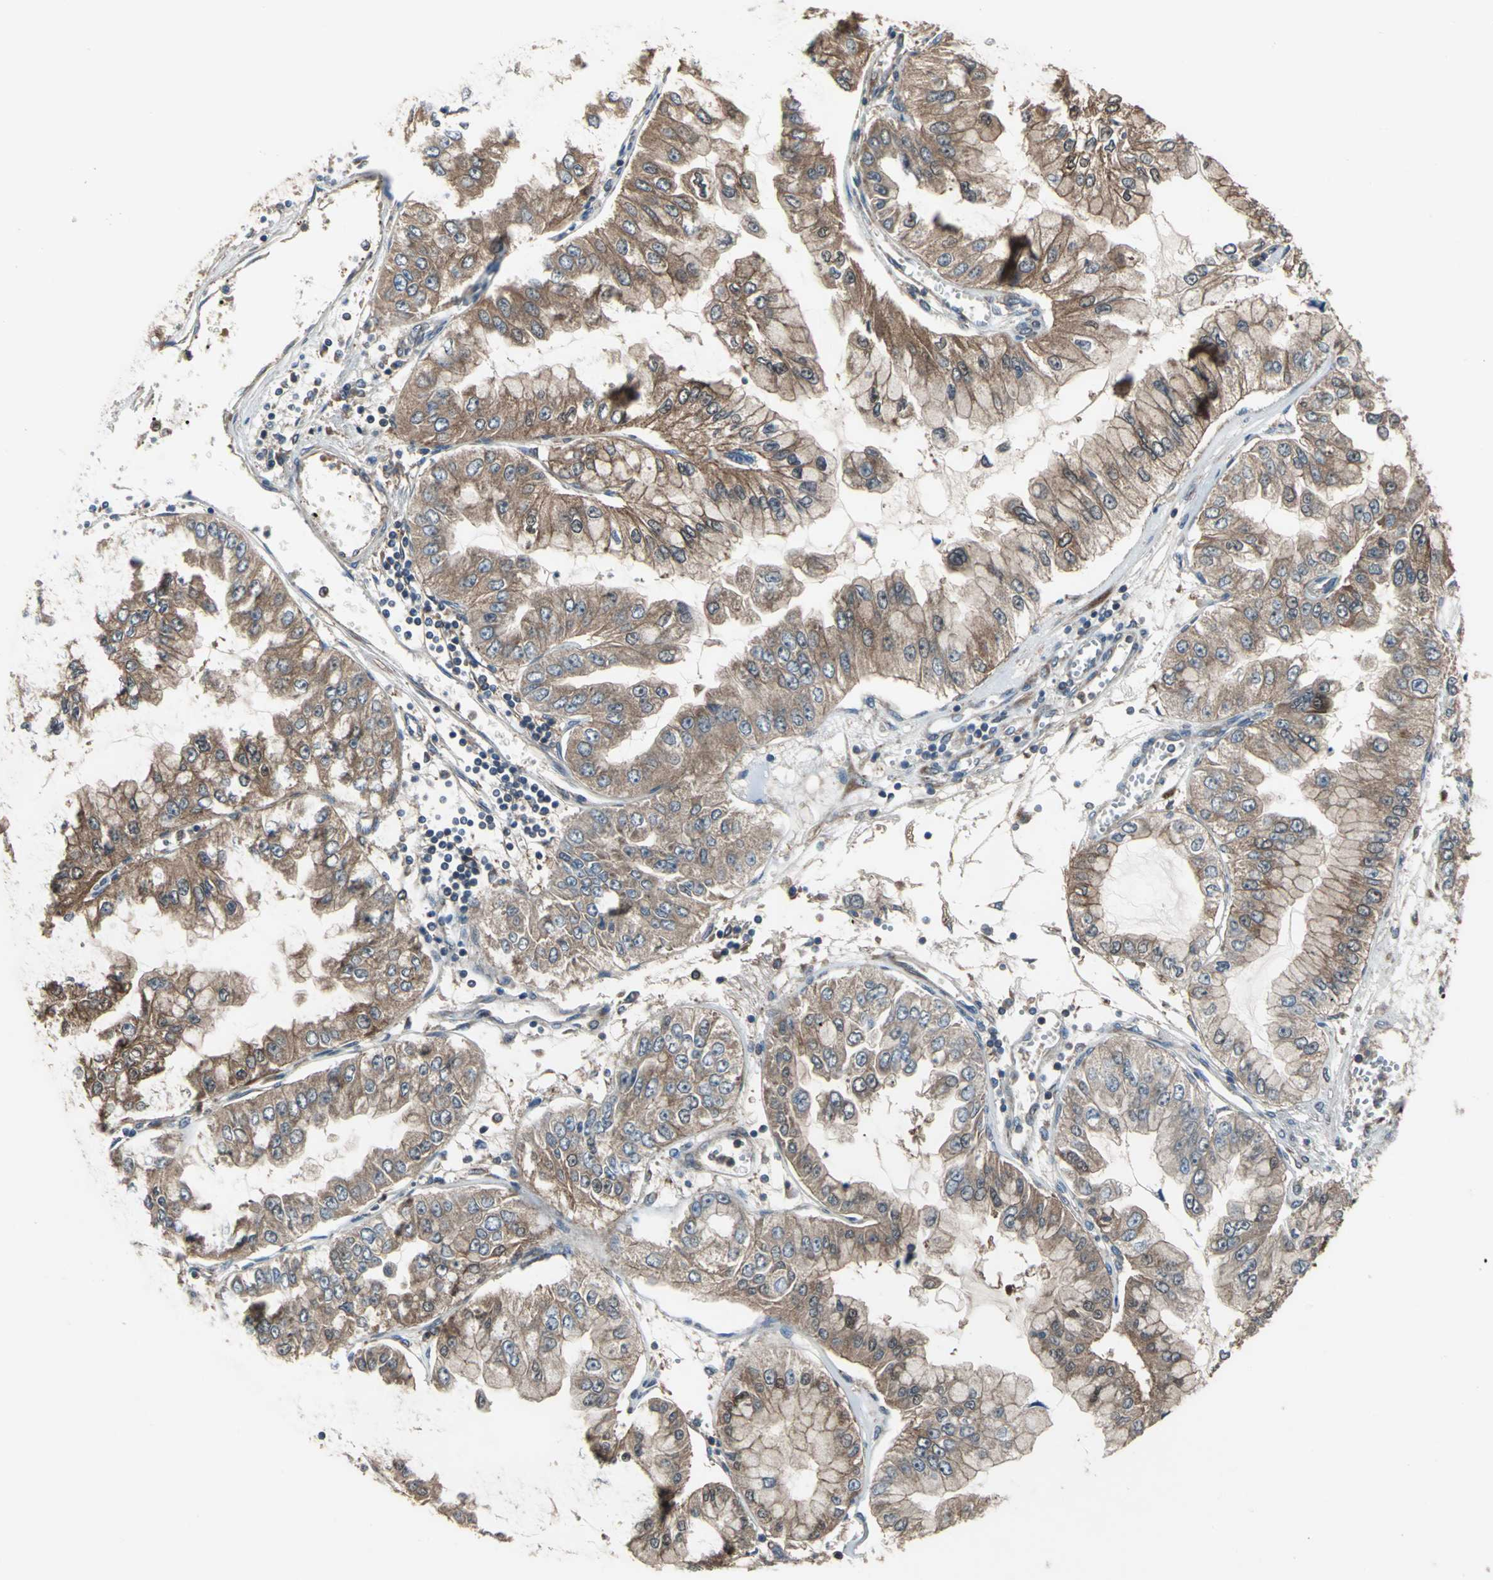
{"staining": {"intensity": "strong", "quantity": ">75%", "location": "cytoplasmic/membranous"}, "tissue": "liver cancer", "cell_type": "Tumor cells", "image_type": "cancer", "snomed": [{"axis": "morphology", "description": "Cholangiocarcinoma"}, {"axis": "topography", "description": "Liver"}], "caption": "DAB (3,3'-diaminobenzidine) immunohistochemical staining of human liver cancer (cholangiocarcinoma) demonstrates strong cytoplasmic/membranous protein staining in approximately >75% of tumor cells.", "gene": "CAPN1", "patient": {"sex": "female", "age": 79}}